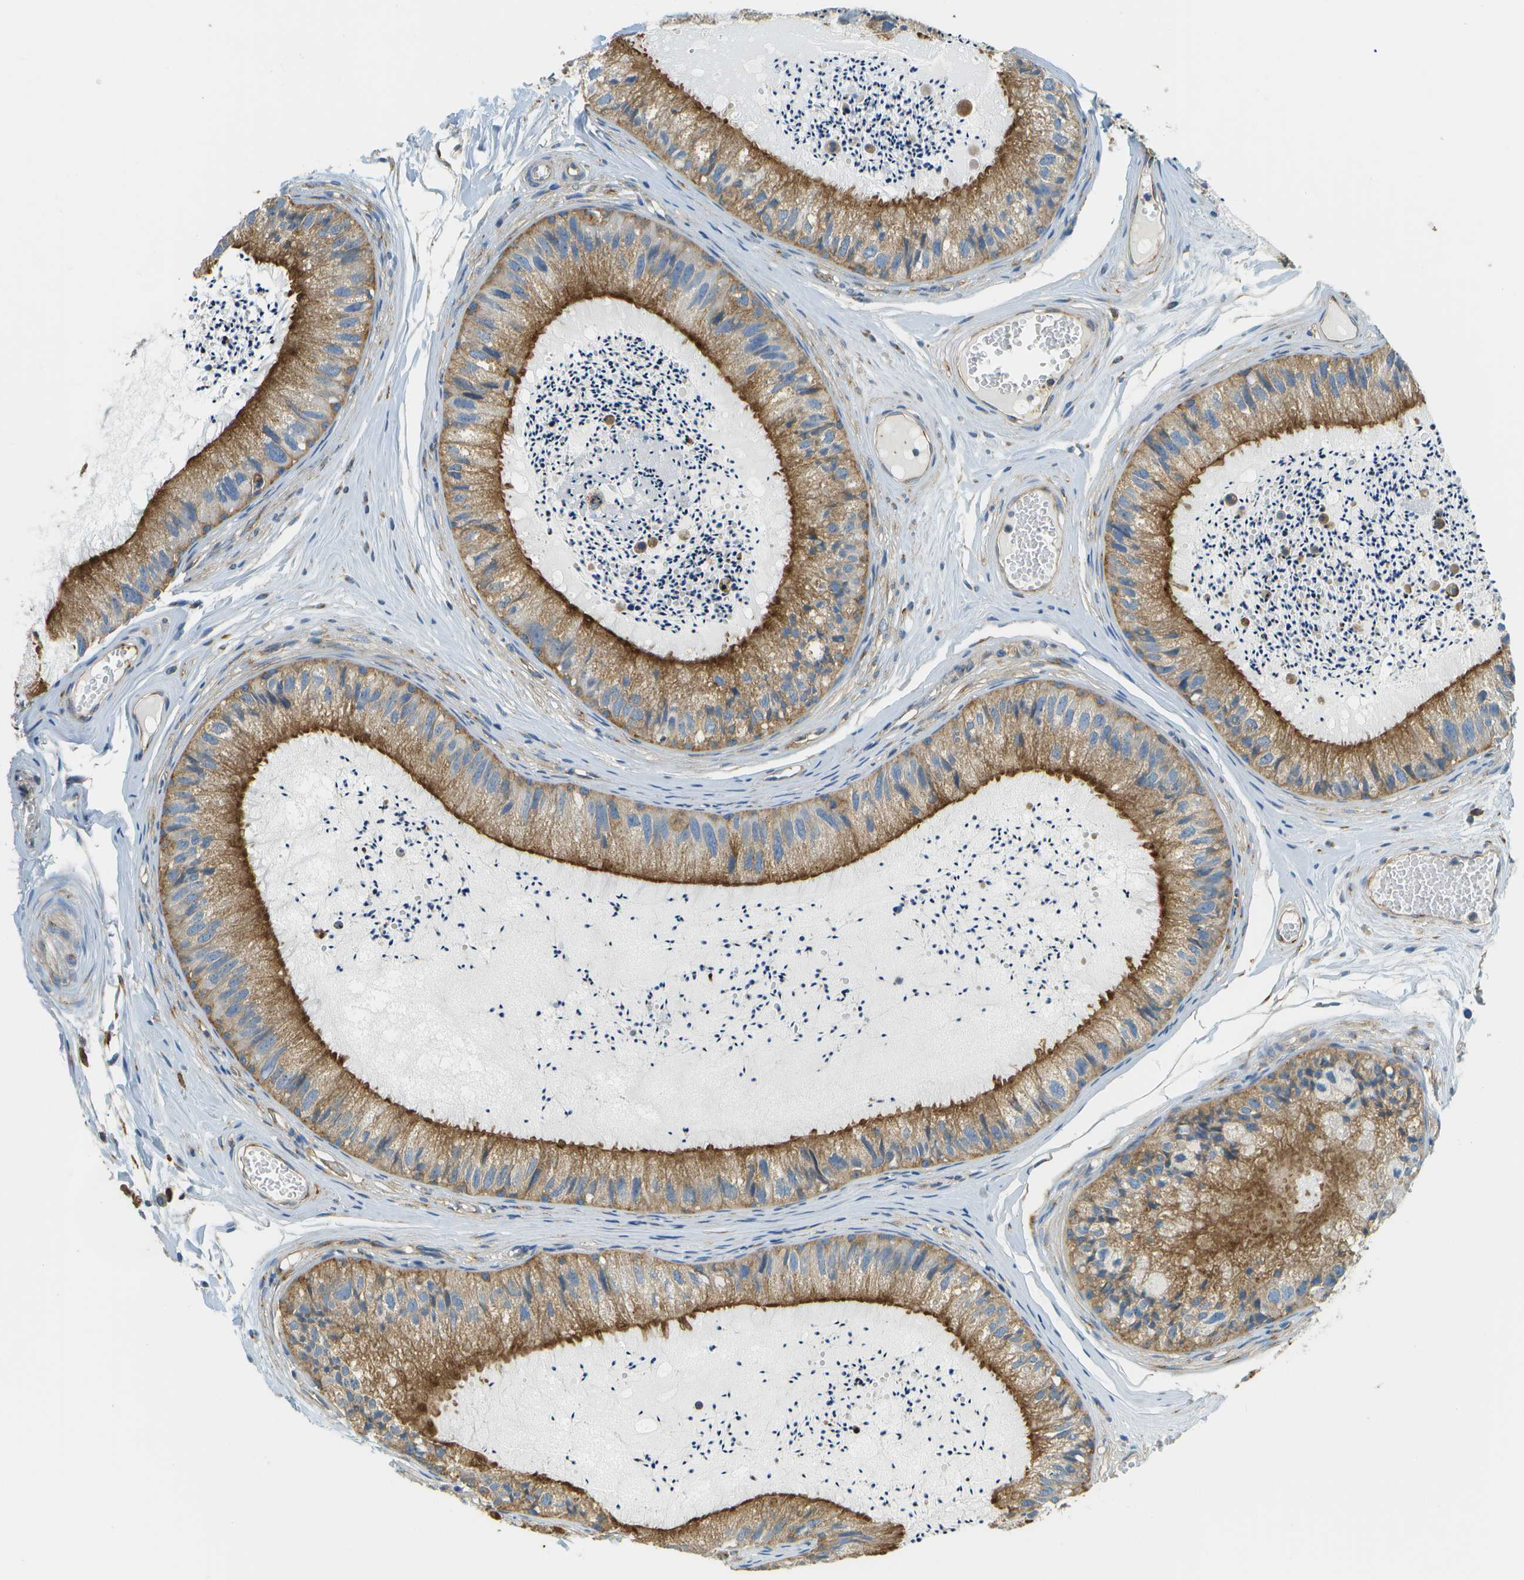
{"staining": {"intensity": "strong", "quantity": ">75%", "location": "cytoplasmic/membranous"}, "tissue": "epididymis", "cell_type": "Glandular cells", "image_type": "normal", "snomed": [{"axis": "morphology", "description": "Normal tissue, NOS"}, {"axis": "topography", "description": "Epididymis"}], "caption": "A brown stain shows strong cytoplasmic/membranous positivity of a protein in glandular cells of normal epididymis. Nuclei are stained in blue.", "gene": "CLTC", "patient": {"sex": "male", "age": 31}}